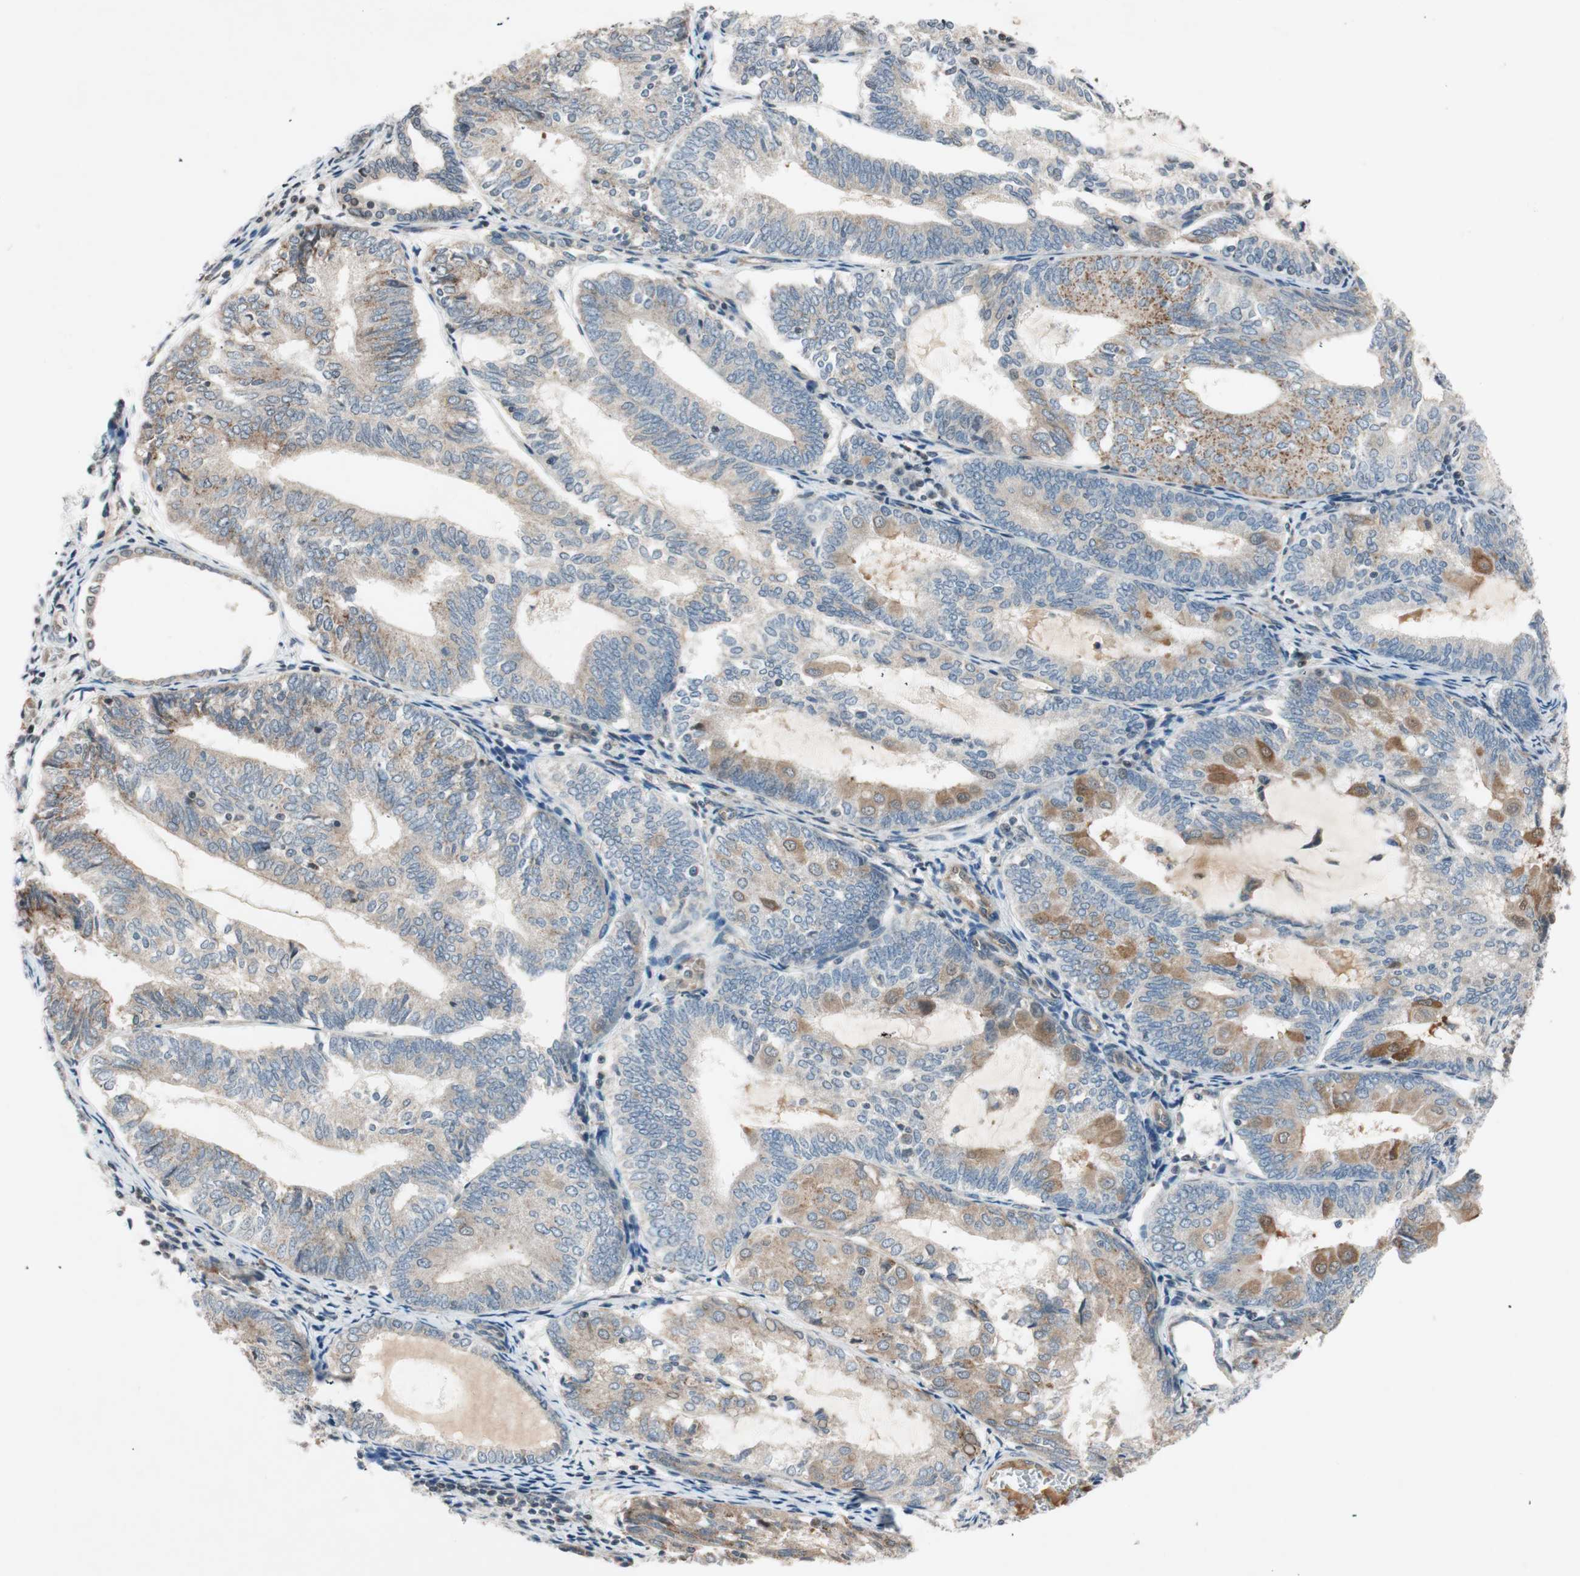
{"staining": {"intensity": "weak", "quantity": ">75%", "location": "cytoplasmic/membranous"}, "tissue": "endometrial cancer", "cell_type": "Tumor cells", "image_type": "cancer", "snomed": [{"axis": "morphology", "description": "Adenocarcinoma, NOS"}, {"axis": "topography", "description": "Endometrium"}], "caption": "Endometrial cancer stained with DAB (3,3'-diaminobenzidine) IHC displays low levels of weak cytoplasmic/membranous staining in about >75% of tumor cells.", "gene": "GCLM", "patient": {"sex": "female", "age": 81}}